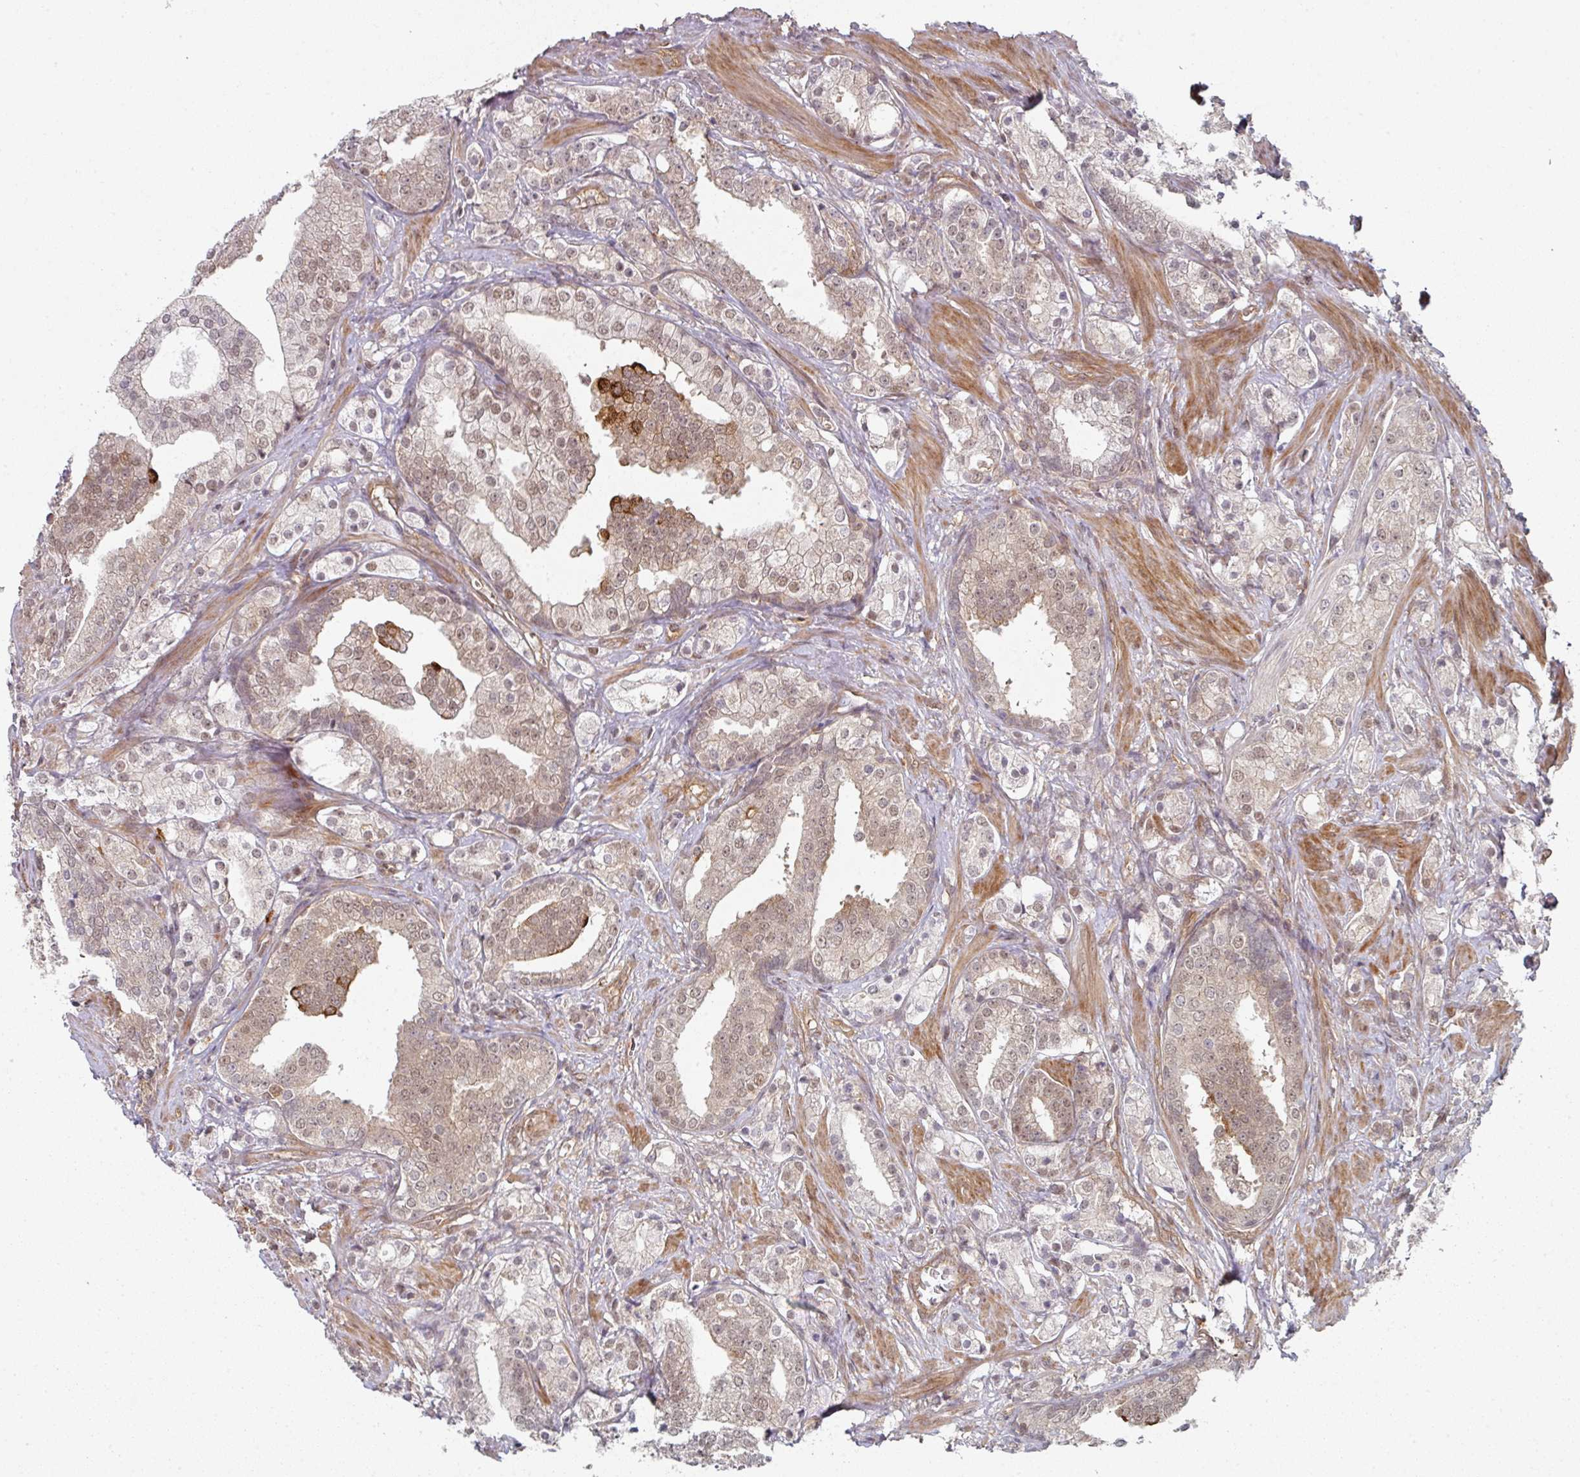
{"staining": {"intensity": "weak", "quantity": ">75%", "location": "cytoplasmic/membranous,nuclear"}, "tissue": "prostate cancer", "cell_type": "Tumor cells", "image_type": "cancer", "snomed": [{"axis": "morphology", "description": "Adenocarcinoma, High grade"}, {"axis": "topography", "description": "Prostate"}], "caption": "Prostate cancer tissue exhibits weak cytoplasmic/membranous and nuclear expression in about >75% of tumor cells (brown staining indicates protein expression, while blue staining denotes nuclei).", "gene": "PSME3IP1", "patient": {"sex": "male", "age": 50}}